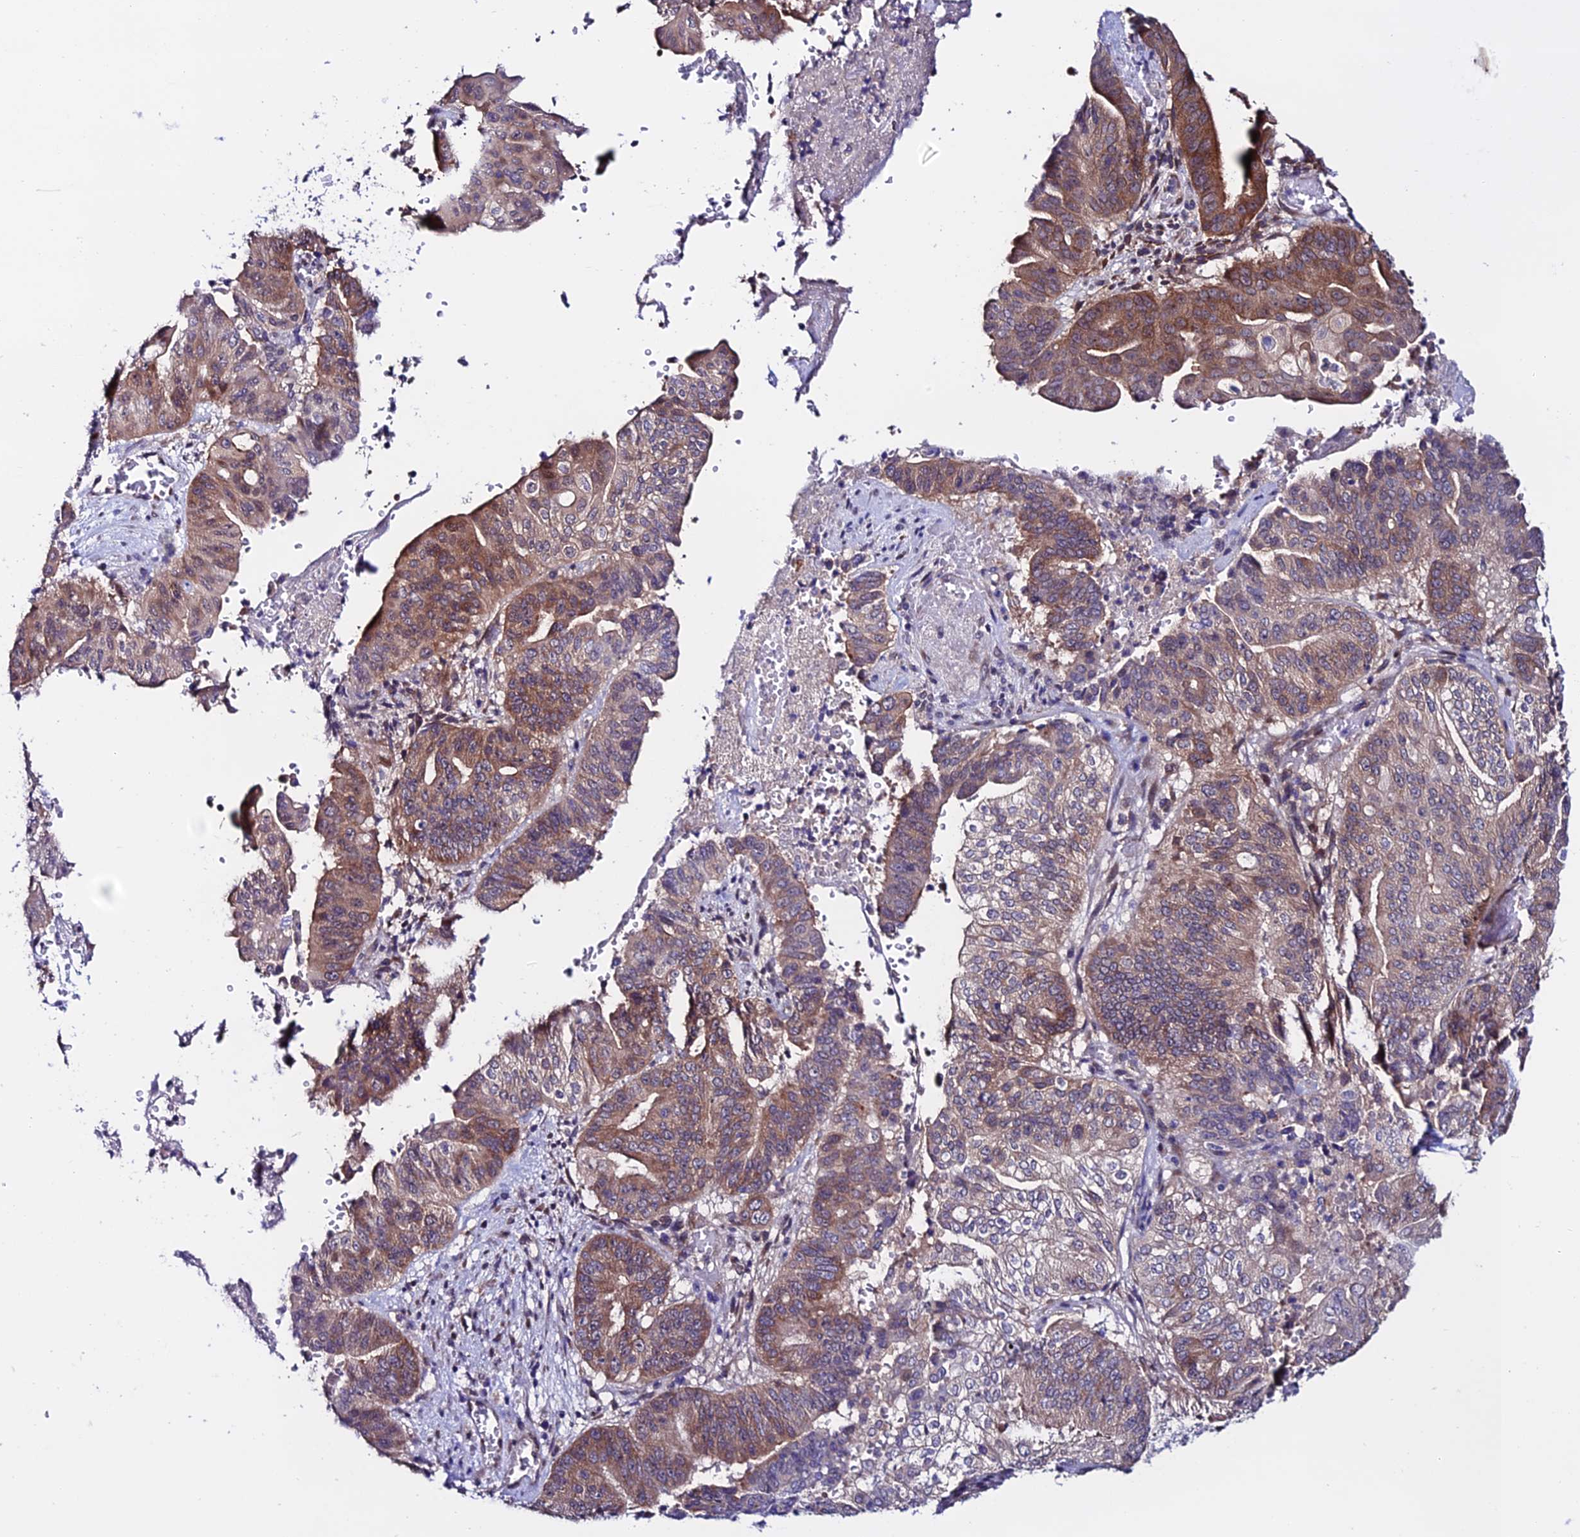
{"staining": {"intensity": "moderate", "quantity": "25%-75%", "location": "cytoplasmic/membranous"}, "tissue": "pancreatic cancer", "cell_type": "Tumor cells", "image_type": "cancer", "snomed": [{"axis": "morphology", "description": "Adenocarcinoma, NOS"}, {"axis": "topography", "description": "Pancreas"}], "caption": "Pancreatic adenocarcinoma stained with DAB IHC displays medium levels of moderate cytoplasmic/membranous expression in approximately 25%-75% of tumor cells.", "gene": "FZD8", "patient": {"sex": "female", "age": 77}}